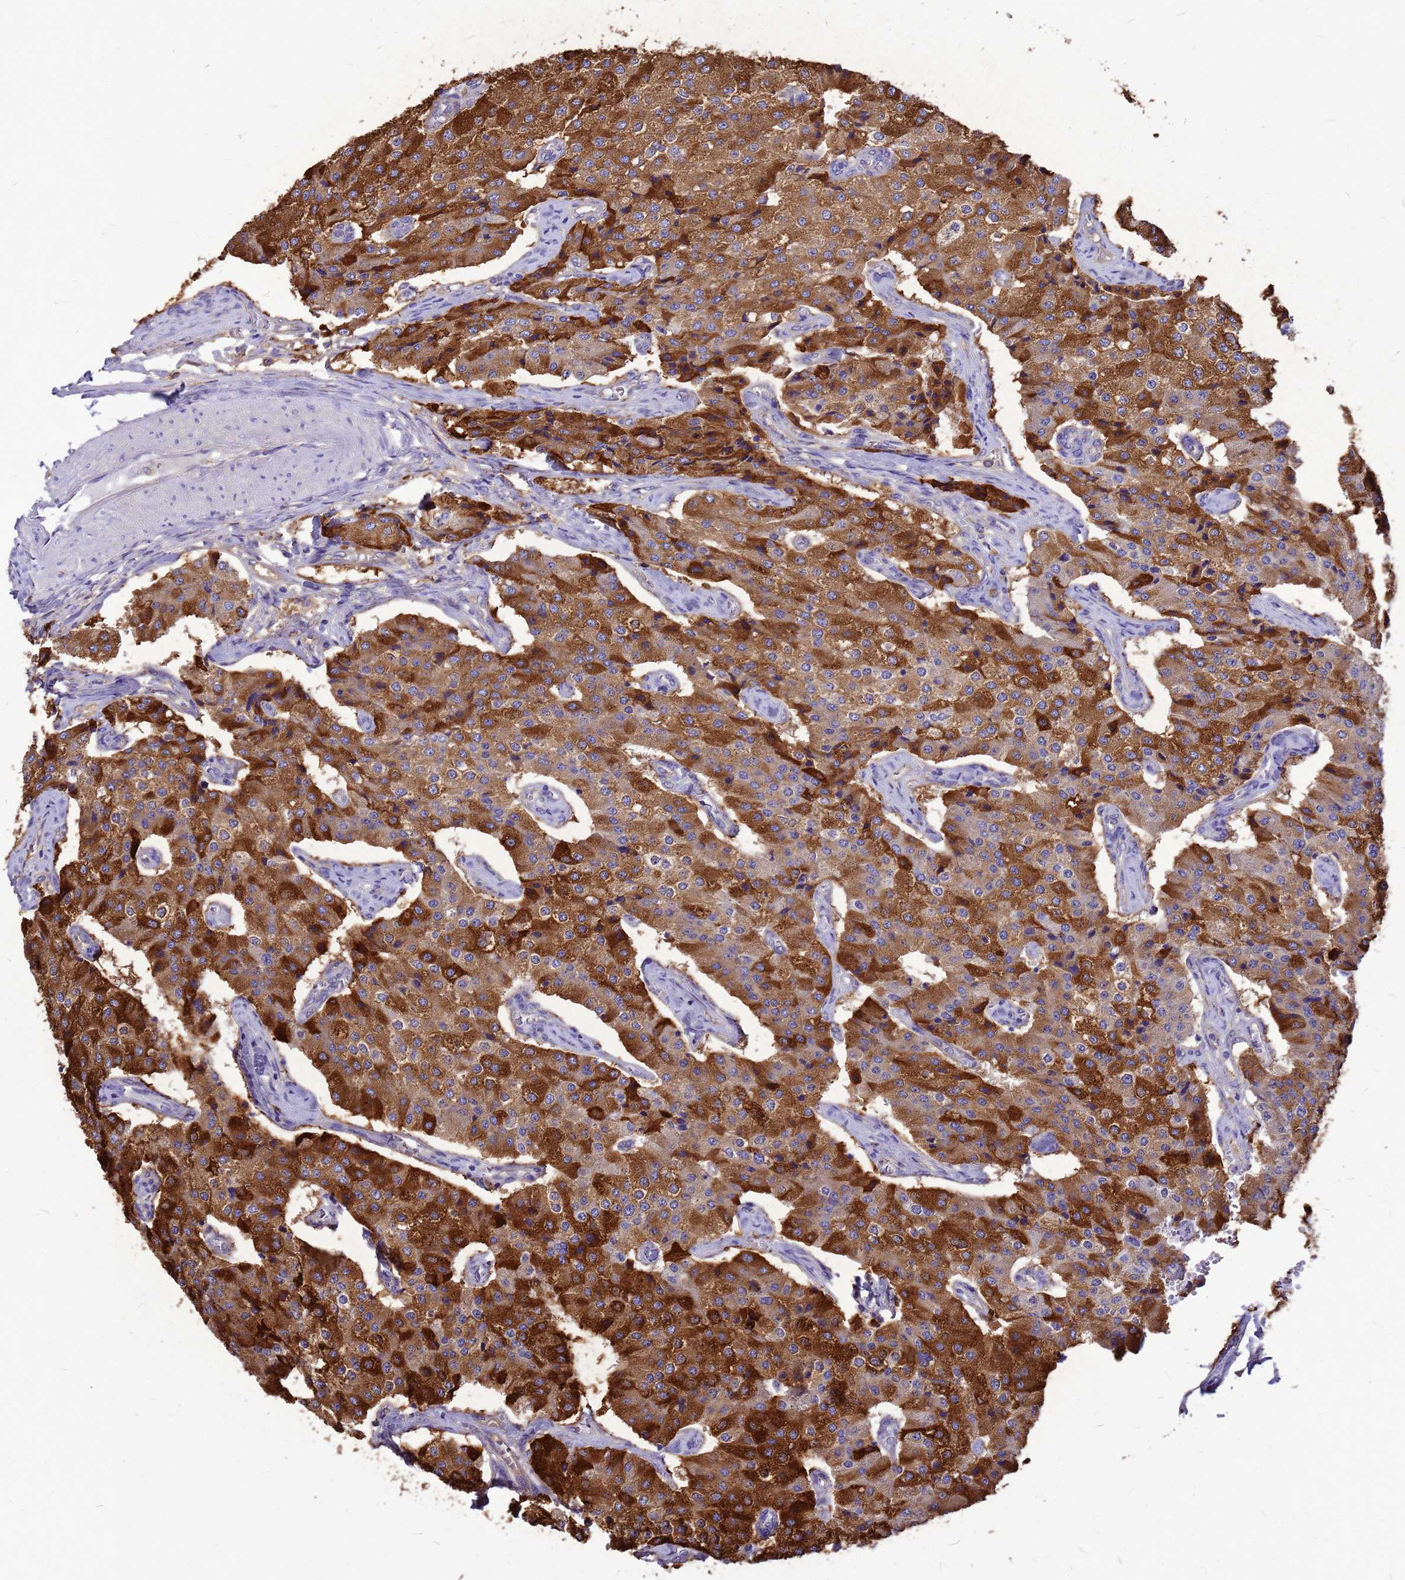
{"staining": {"intensity": "strong", "quantity": ">75%", "location": "cytoplasmic/membranous"}, "tissue": "carcinoid", "cell_type": "Tumor cells", "image_type": "cancer", "snomed": [{"axis": "morphology", "description": "Carcinoid, malignant, NOS"}, {"axis": "topography", "description": "Colon"}], "caption": "The photomicrograph demonstrates staining of carcinoid, revealing strong cytoplasmic/membranous protein expression (brown color) within tumor cells.", "gene": "GID4", "patient": {"sex": "female", "age": 52}}